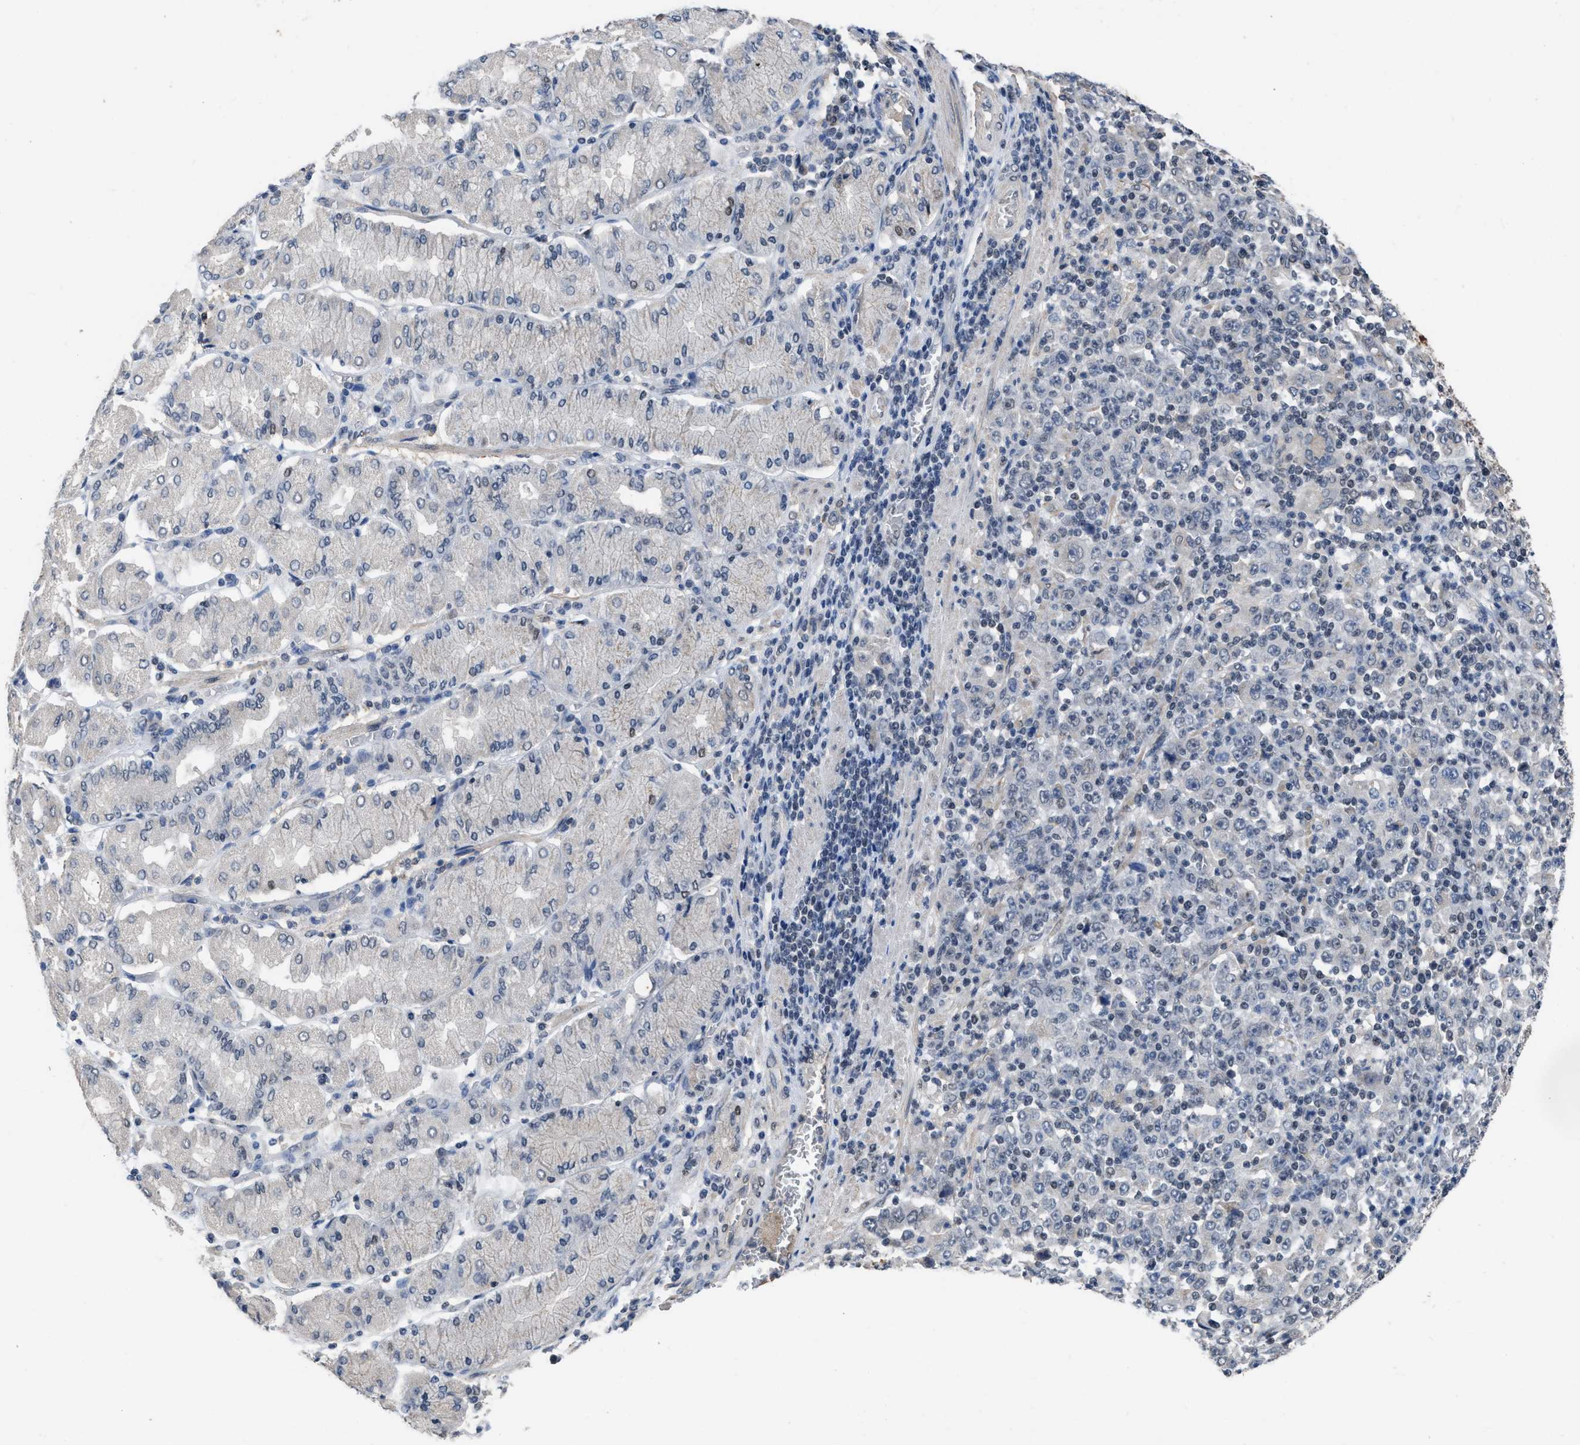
{"staining": {"intensity": "negative", "quantity": "none", "location": "none"}, "tissue": "stomach cancer", "cell_type": "Tumor cells", "image_type": "cancer", "snomed": [{"axis": "morphology", "description": "Normal tissue, NOS"}, {"axis": "morphology", "description": "Adenocarcinoma, NOS"}, {"axis": "topography", "description": "Stomach, upper"}, {"axis": "topography", "description": "Stomach"}], "caption": "There is no significant expression in tumor cells of stomach adenocarcinoma.", "gene": "TERF2IP", "patient": {"sex": "male", "age": 59}}